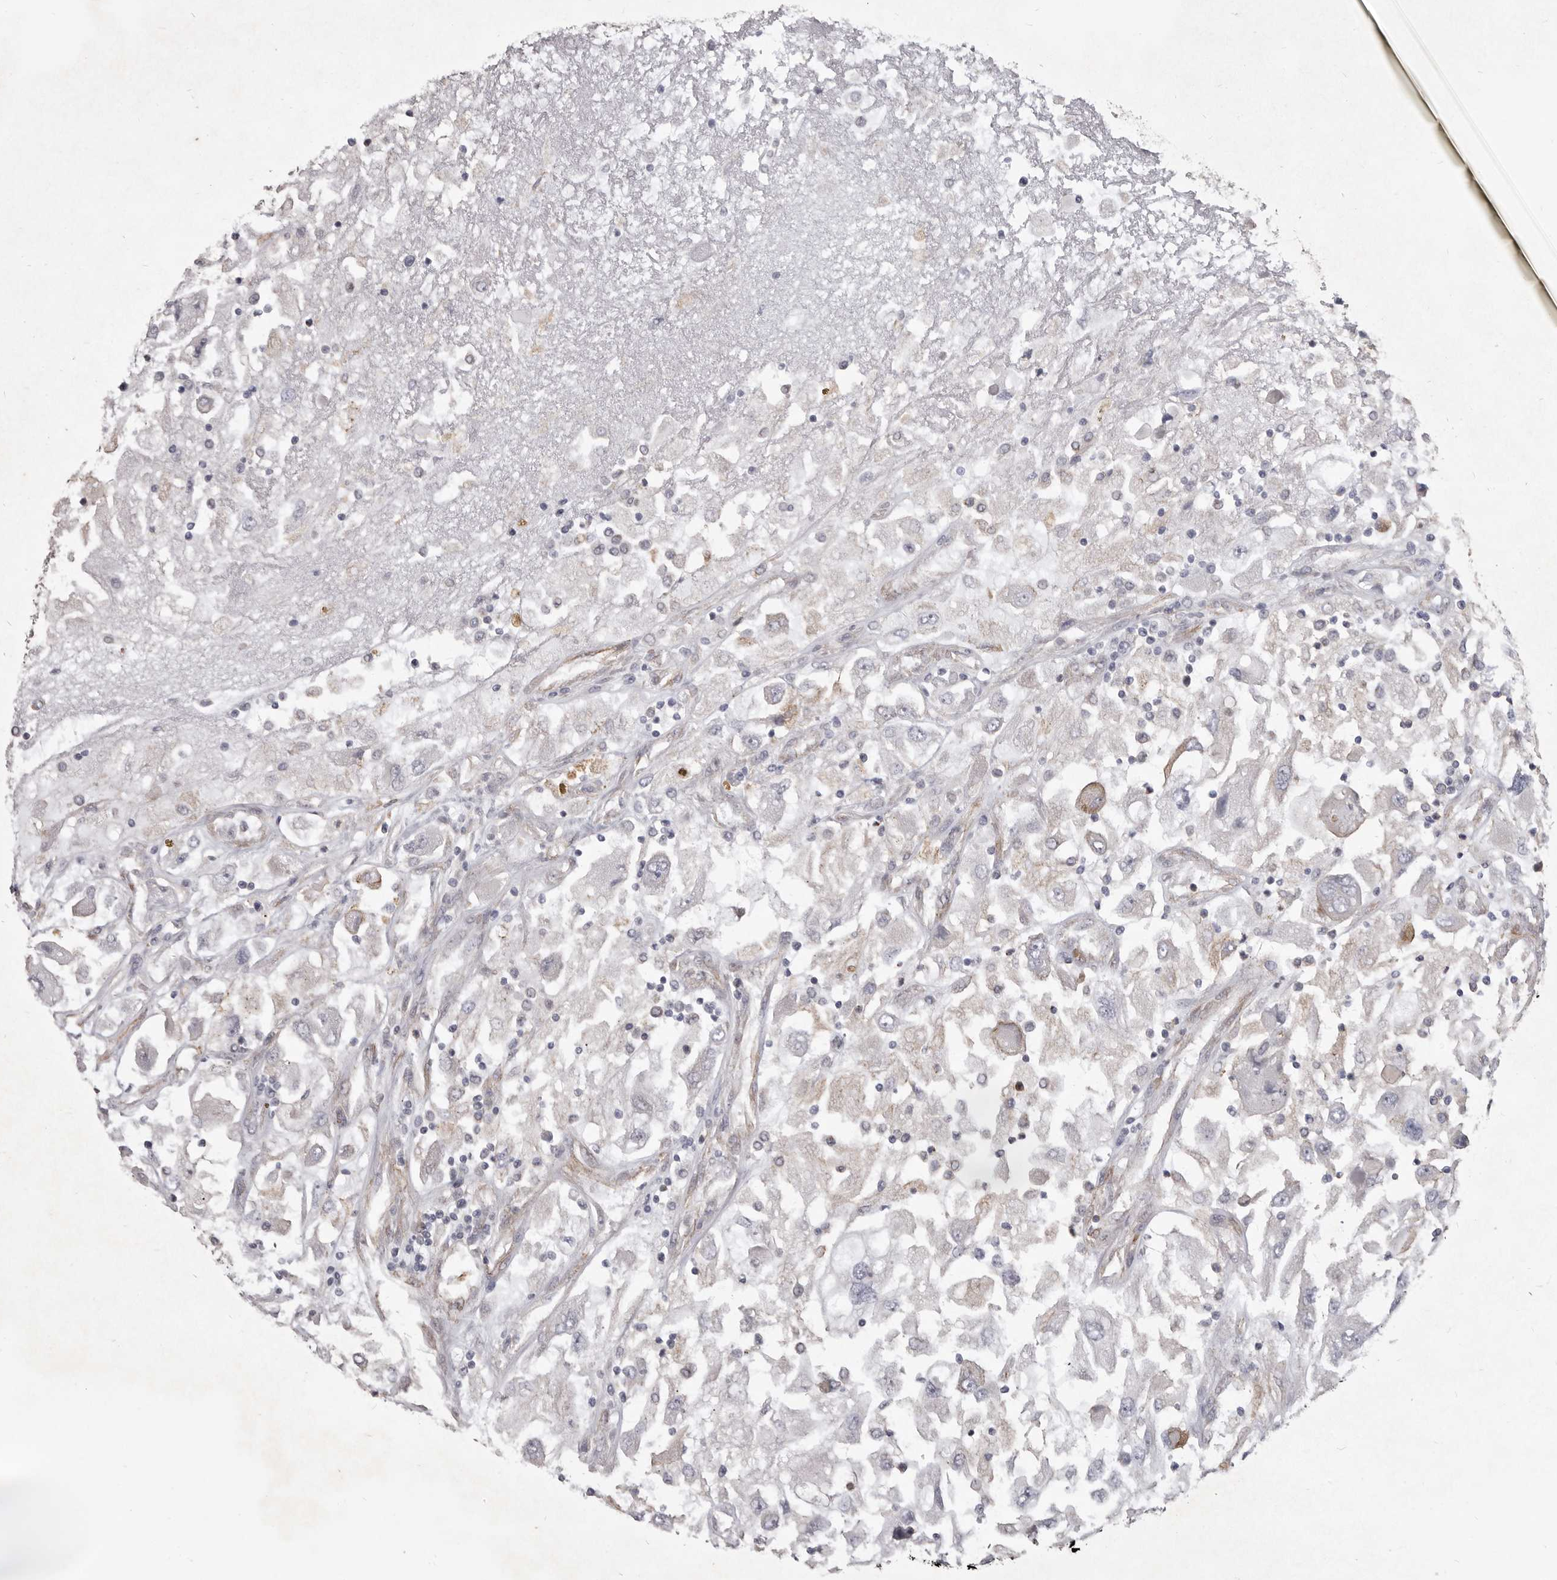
{"staining": {"intensity": "negative", "quantity": "none", "location": "none"}, "tissue": "renal cancer", "cell_type": "Tumor cells", "image_type": "cancer", "snomed": [{"axis": "morphology", "description": "Adenocarcinoma, NOS"}, {"axis": "topography", "description": "Kidney"}], "caption": "Immunohistochemical staining of adenocarcinoma (renal) shows no significant expression in tumor cells.", "gene": "P2RX6", "patient": {"sex": "female", "age": 52}}